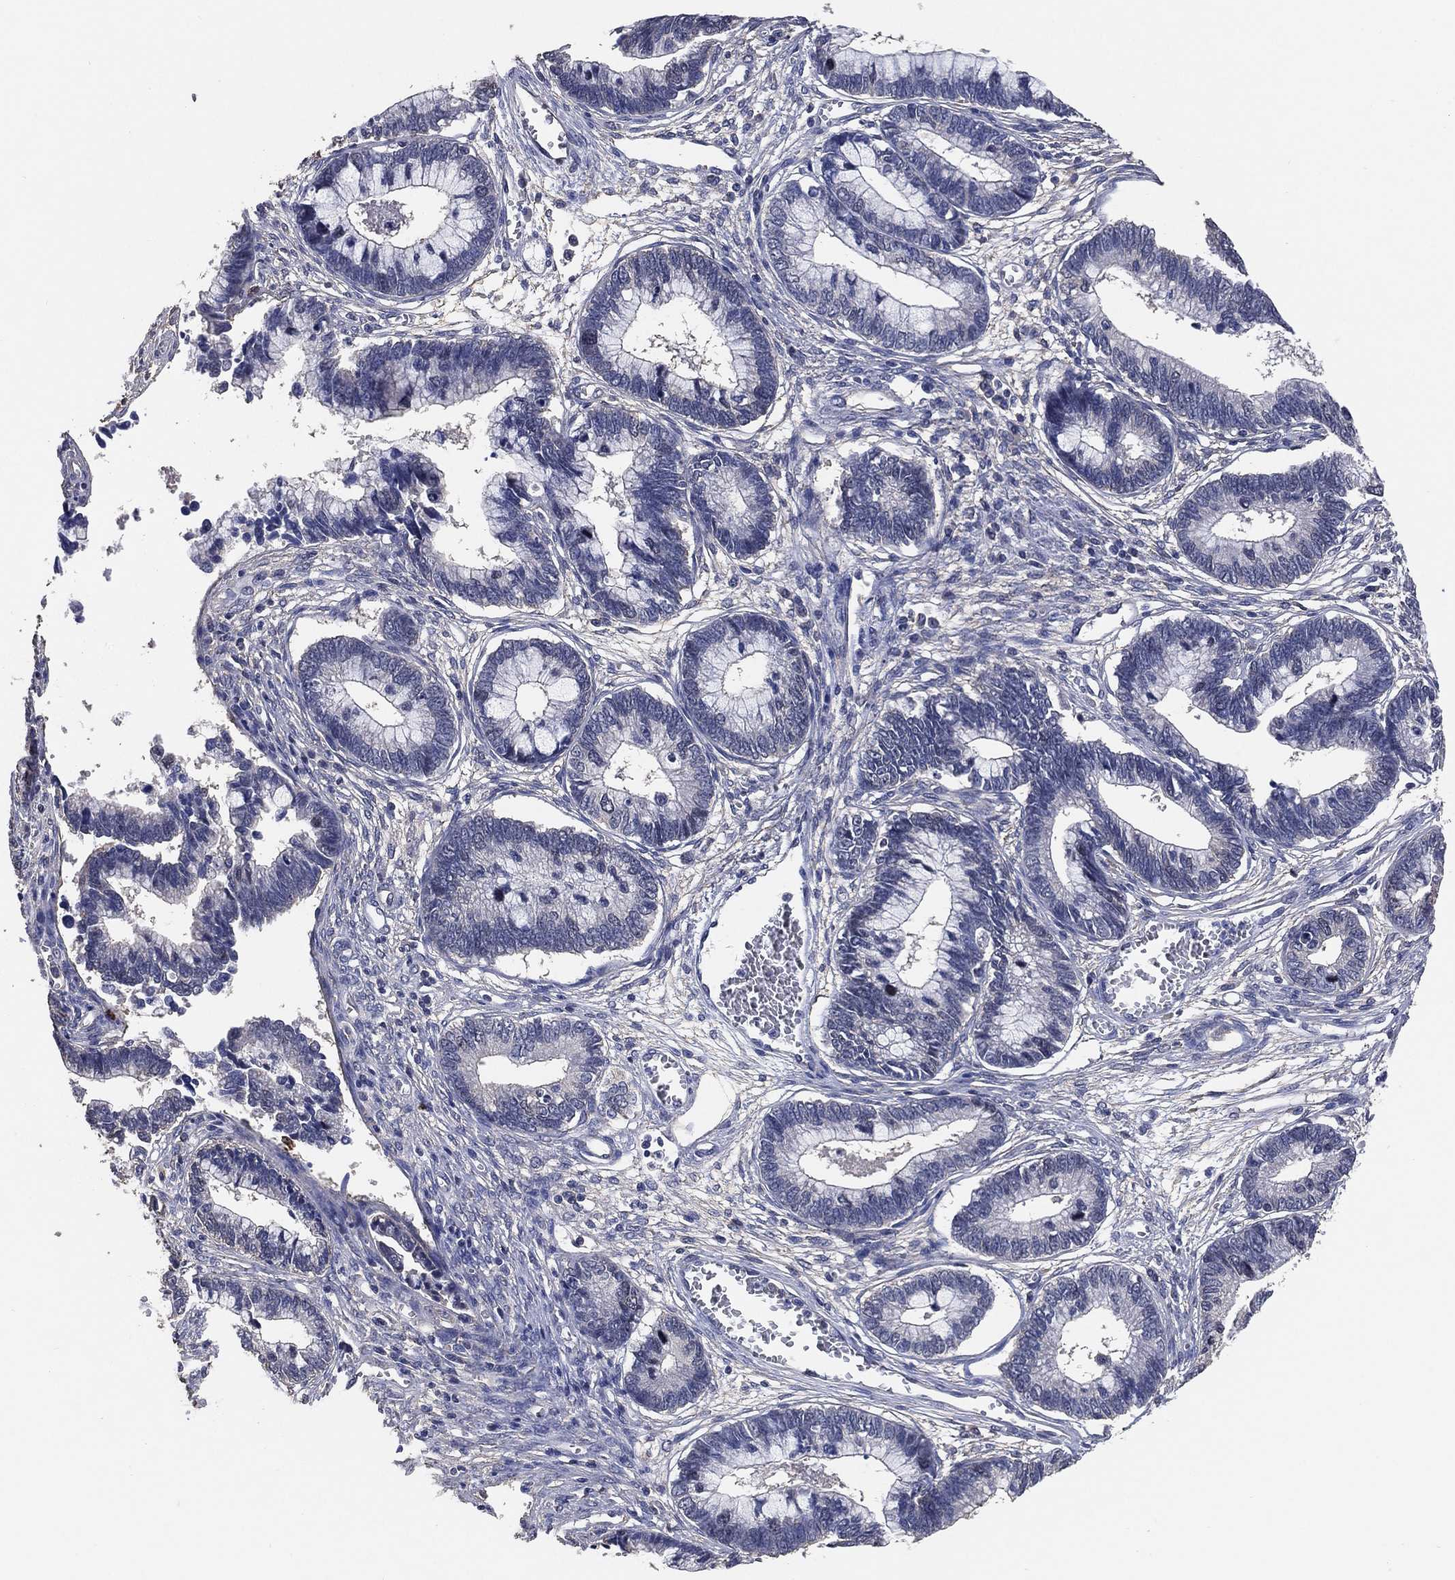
{"staining": {"intensity": "negative", "quantity": "none", "location": "none"}, "tissue": "cervical cancer", "cell_type": "Tumor cells", "image_type": "cancer", "snomed": [{"axis": "morphology", "description": "Adenocarcinoma, NOS"}, {"axis": "topography", "description": "Cervix"}], "caption": "The immunohistochemistry (IHC) histopathology image has no significant expression in tumor cells of cervical adenocarcinoma tissue.", "gene": "KLK5", "patient": {"sex": "female", "age": 44}}